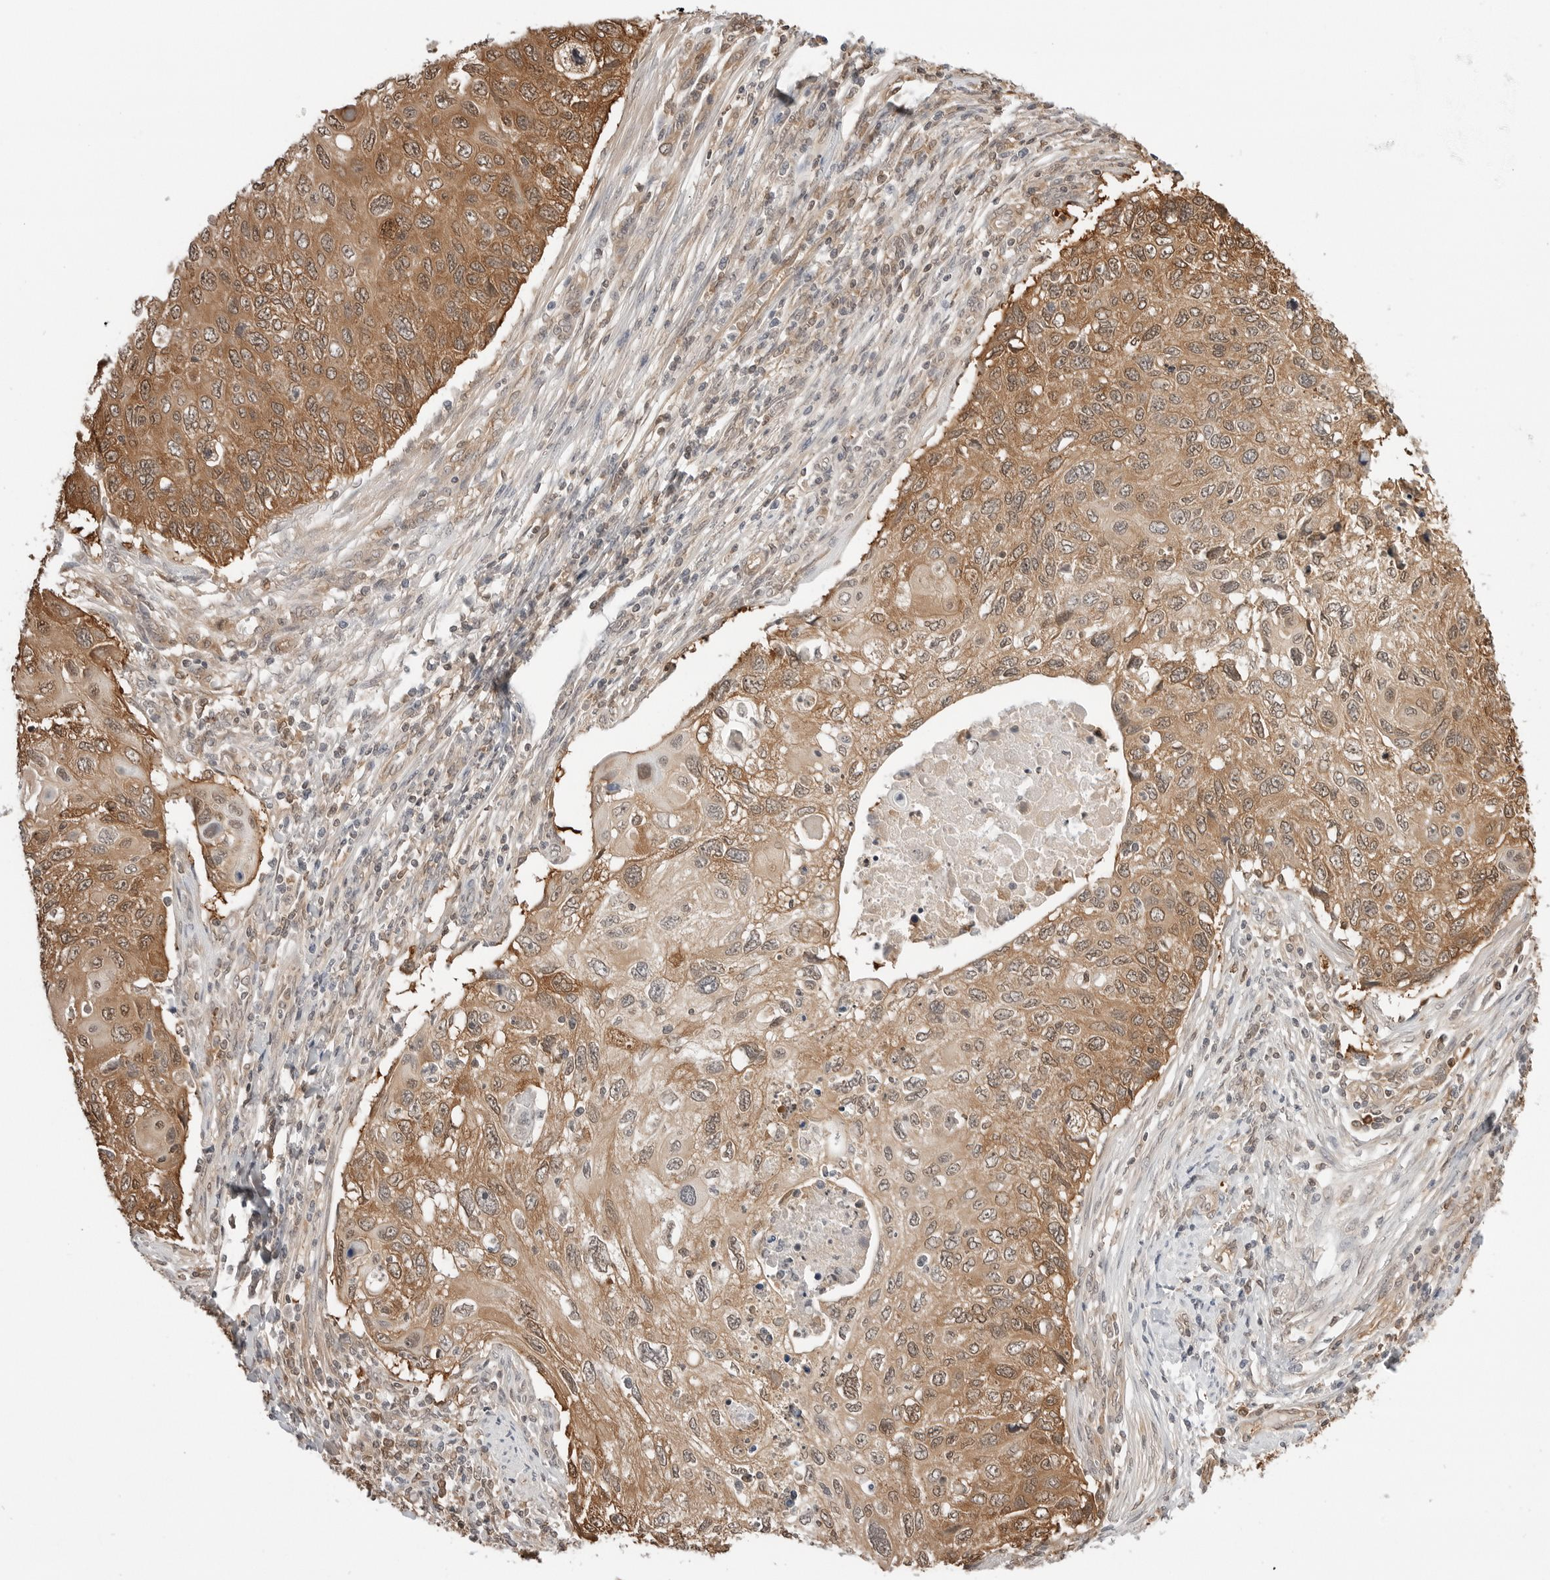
{"staining": {"intensity": "moderate", "quantity": ">75%", "location": "cytoplasmic/membranous,nuclear"}, "tissue": "cervical cancer", "cell_type": "Tumor cells", "image_type": "cancer", "snomed": [{"axis": "morphology", "description": "Squamous cell carcinoma, NOS"}, {"axis": "topography", "description": "Cervix"}], "caption": "Human squamous cell carcinoma (cervical) stained with a brown dye exhibits moderate cytoplasmic/membranous and nuclear positive staining in approximately >75% of tumor cells.", "gene": "NUDC", "patient": {"sex": "female", "age": 70}}